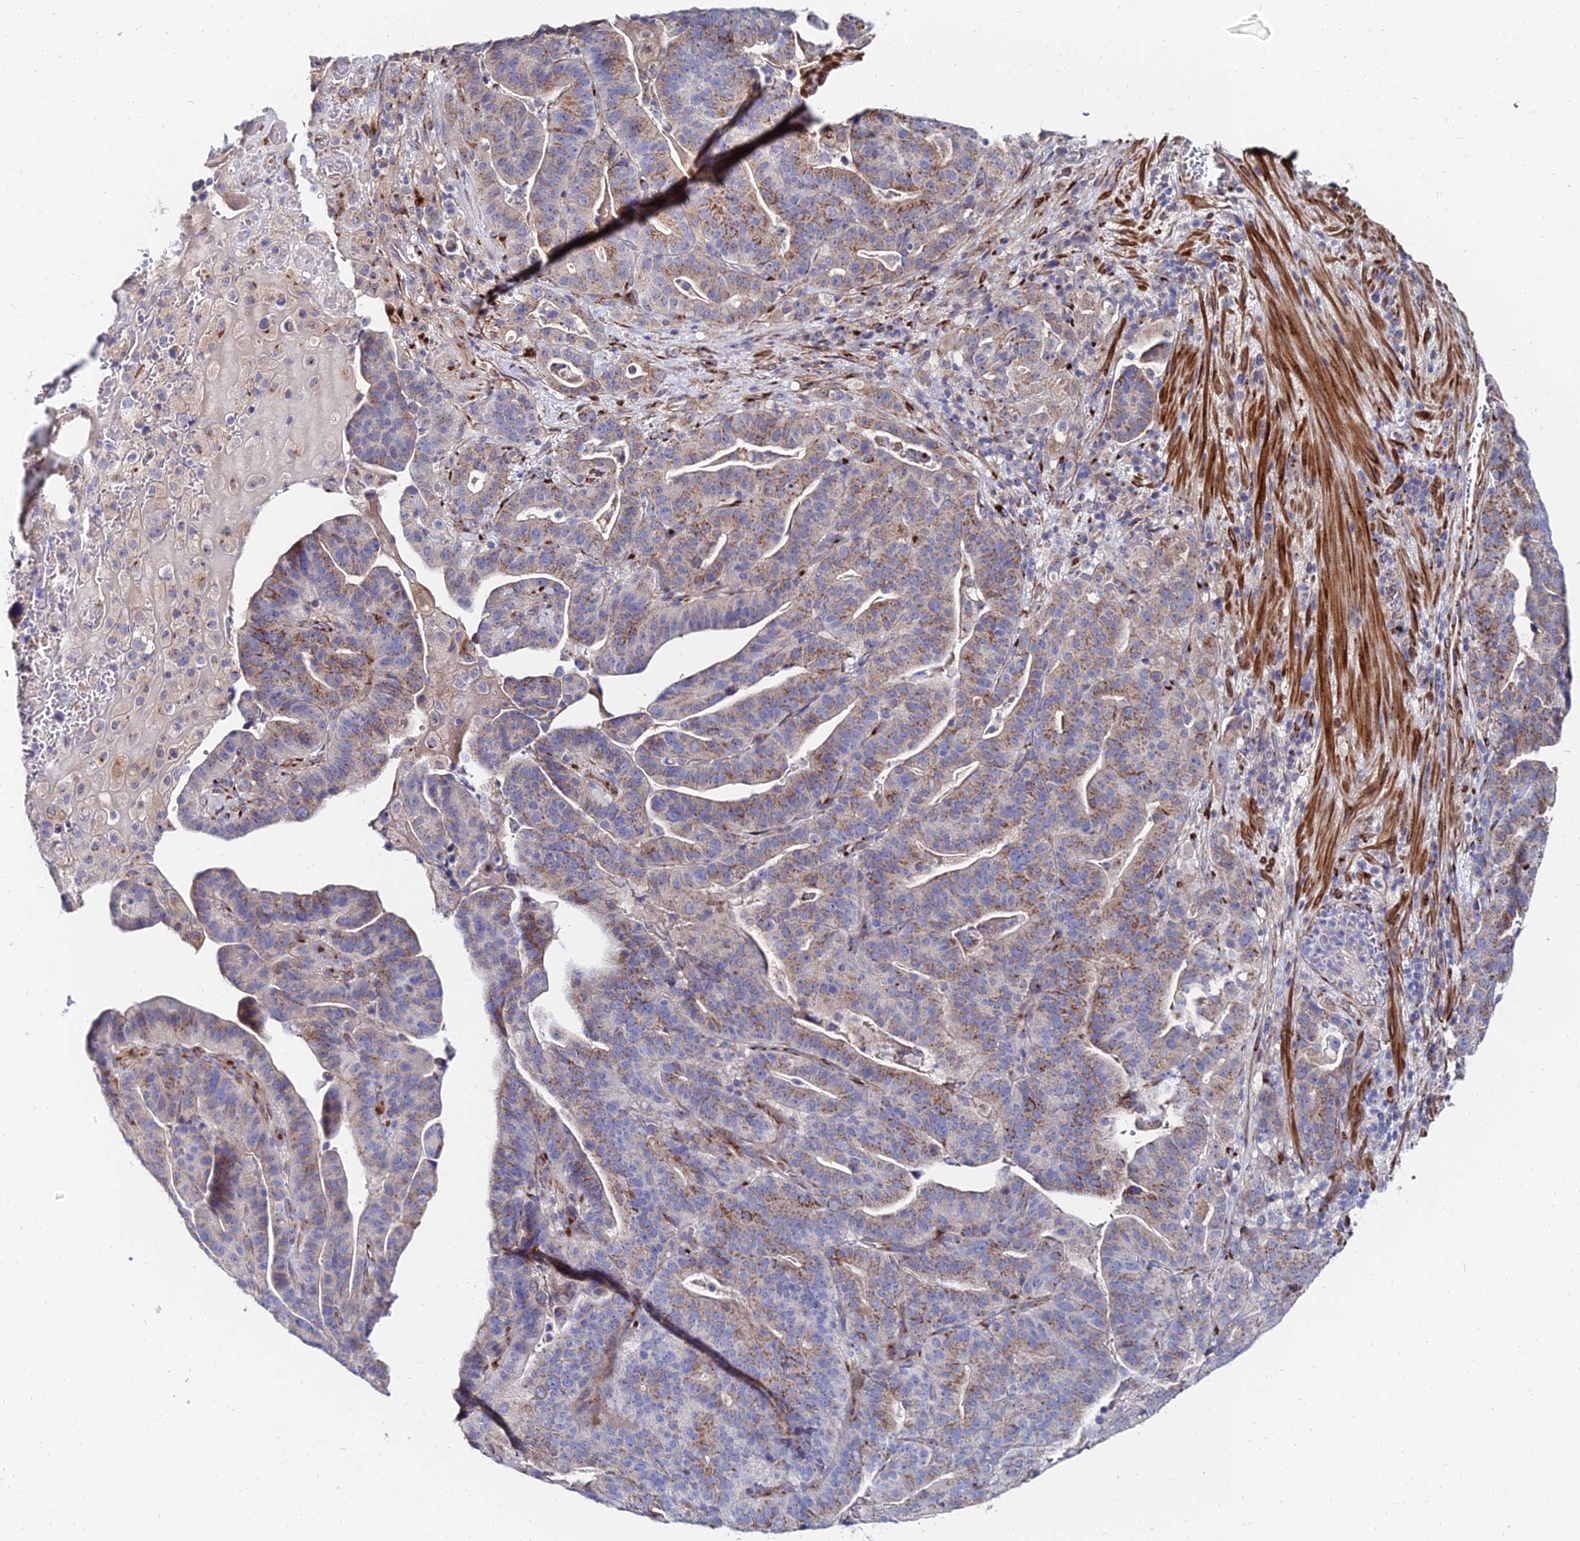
{"staining": {"intensity": "moderate", "quantity": ">75%", "location": "cytoplasmic/membranous"}, "tissue": "stomach cancer", "cell_type": "Tumor cells", "image_type": "cancer", "snomed": [{"axis": "morphology", "description": "Adenocarcinoma, NOS"}, {"axis": "topography", "description": "Stomach"}], "caption": "Stomach adenocarcinoma tissue demonstrates moderate cytoplasmic/membranous expression in about >75% of tumor cells", "gene": "BORCS8", "patient": {"sex": "male", "age": 48}}